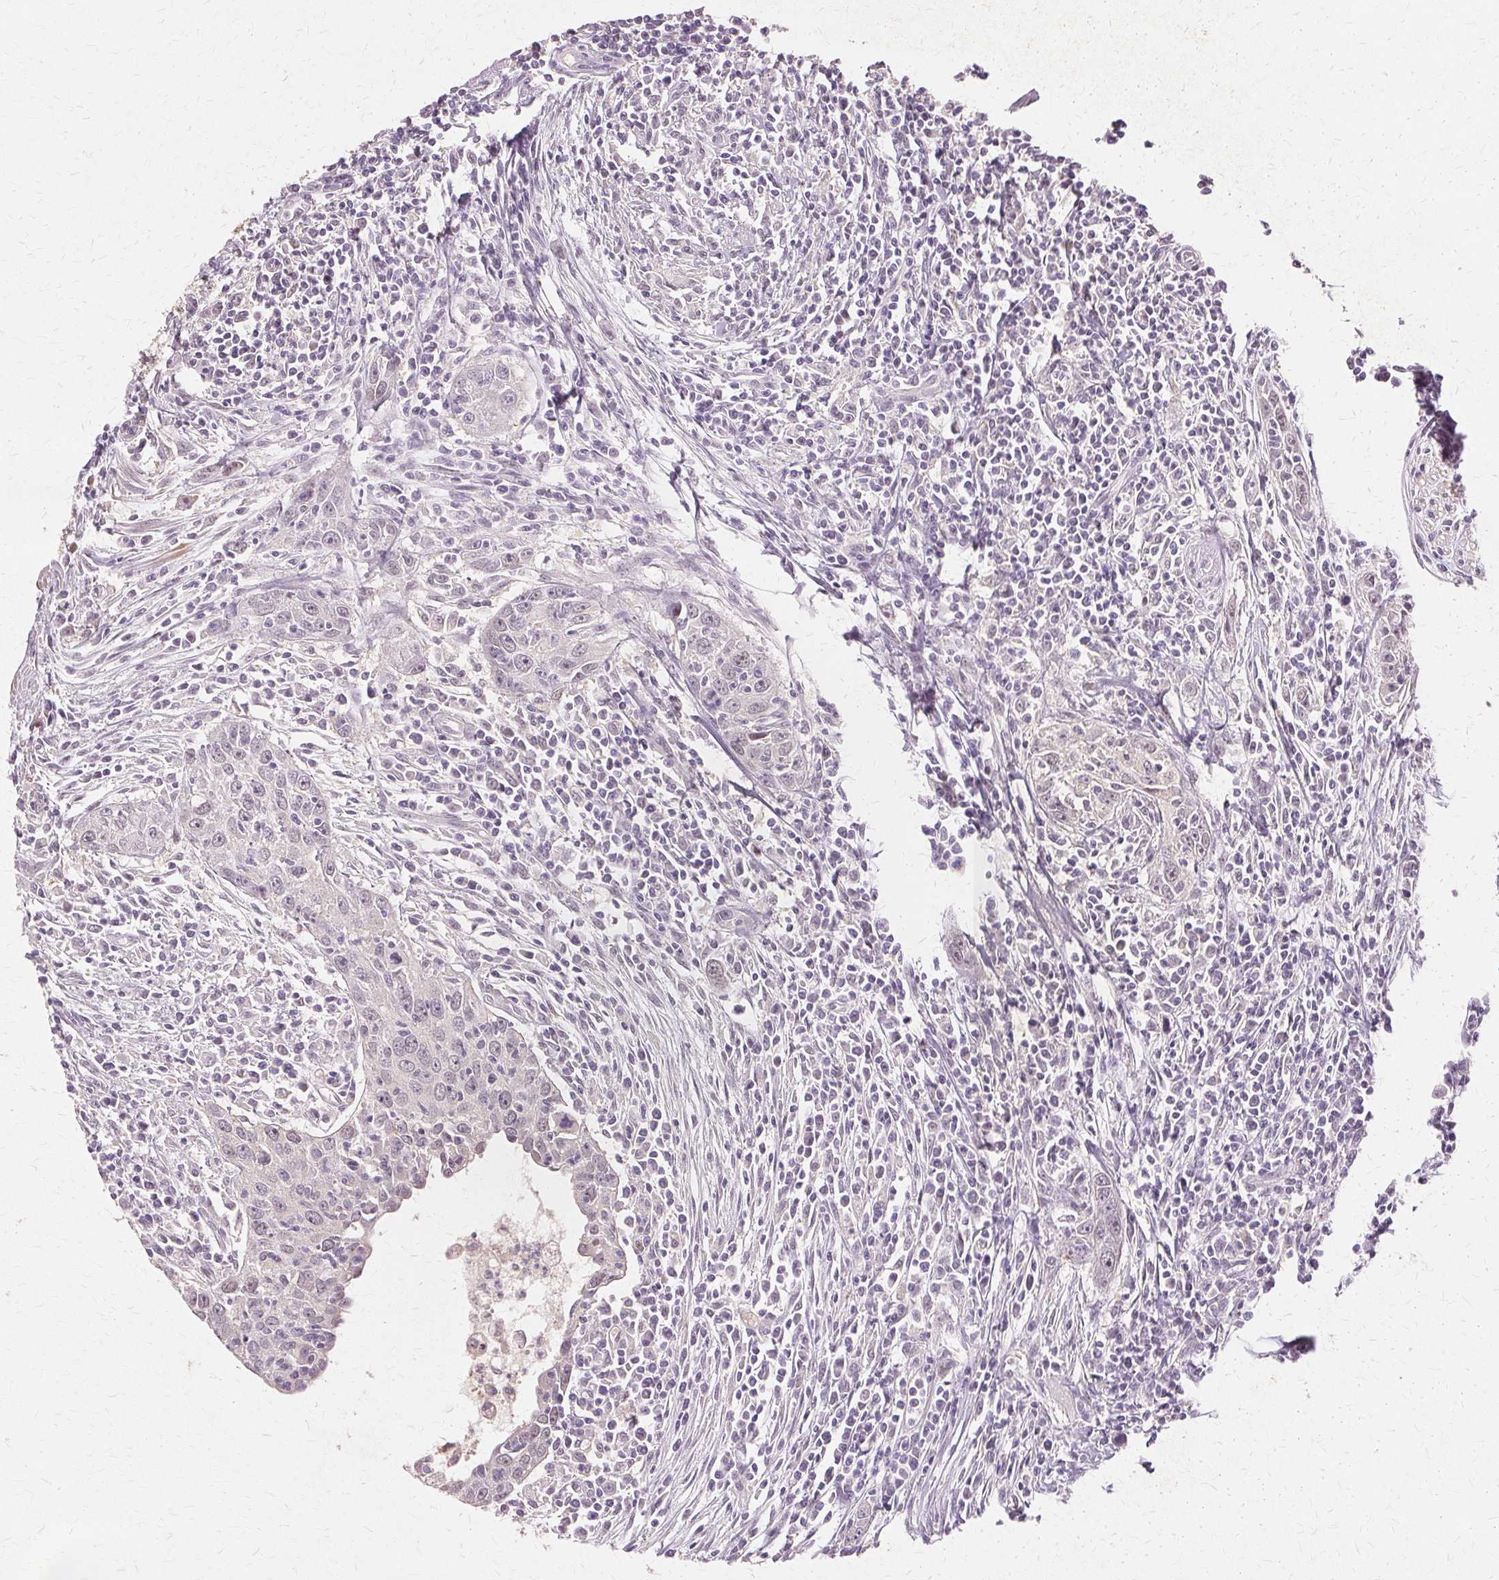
{"staining": {"intensity": "negative", "quantity": "none", "location": "none"}, "tissue": "urothelial cancer", "cell_type": "Tumor cells", "image_type": "cancer", "snomed": [{"axis": "morphology", "description": "Urothelial carcinoma, High grade"}, {"axis": "topography", "description": "Urinary bladder"}], "caption": "Image shows no protein staining in tumor cells of urothelial cancer tissue. Brightfield microscopy of IHC stained with DAB (brown) and hematoxylin (blue), captured at high magnification.", "gene": "PRMT5", "patient": {"sex": "male", "age": 83}}